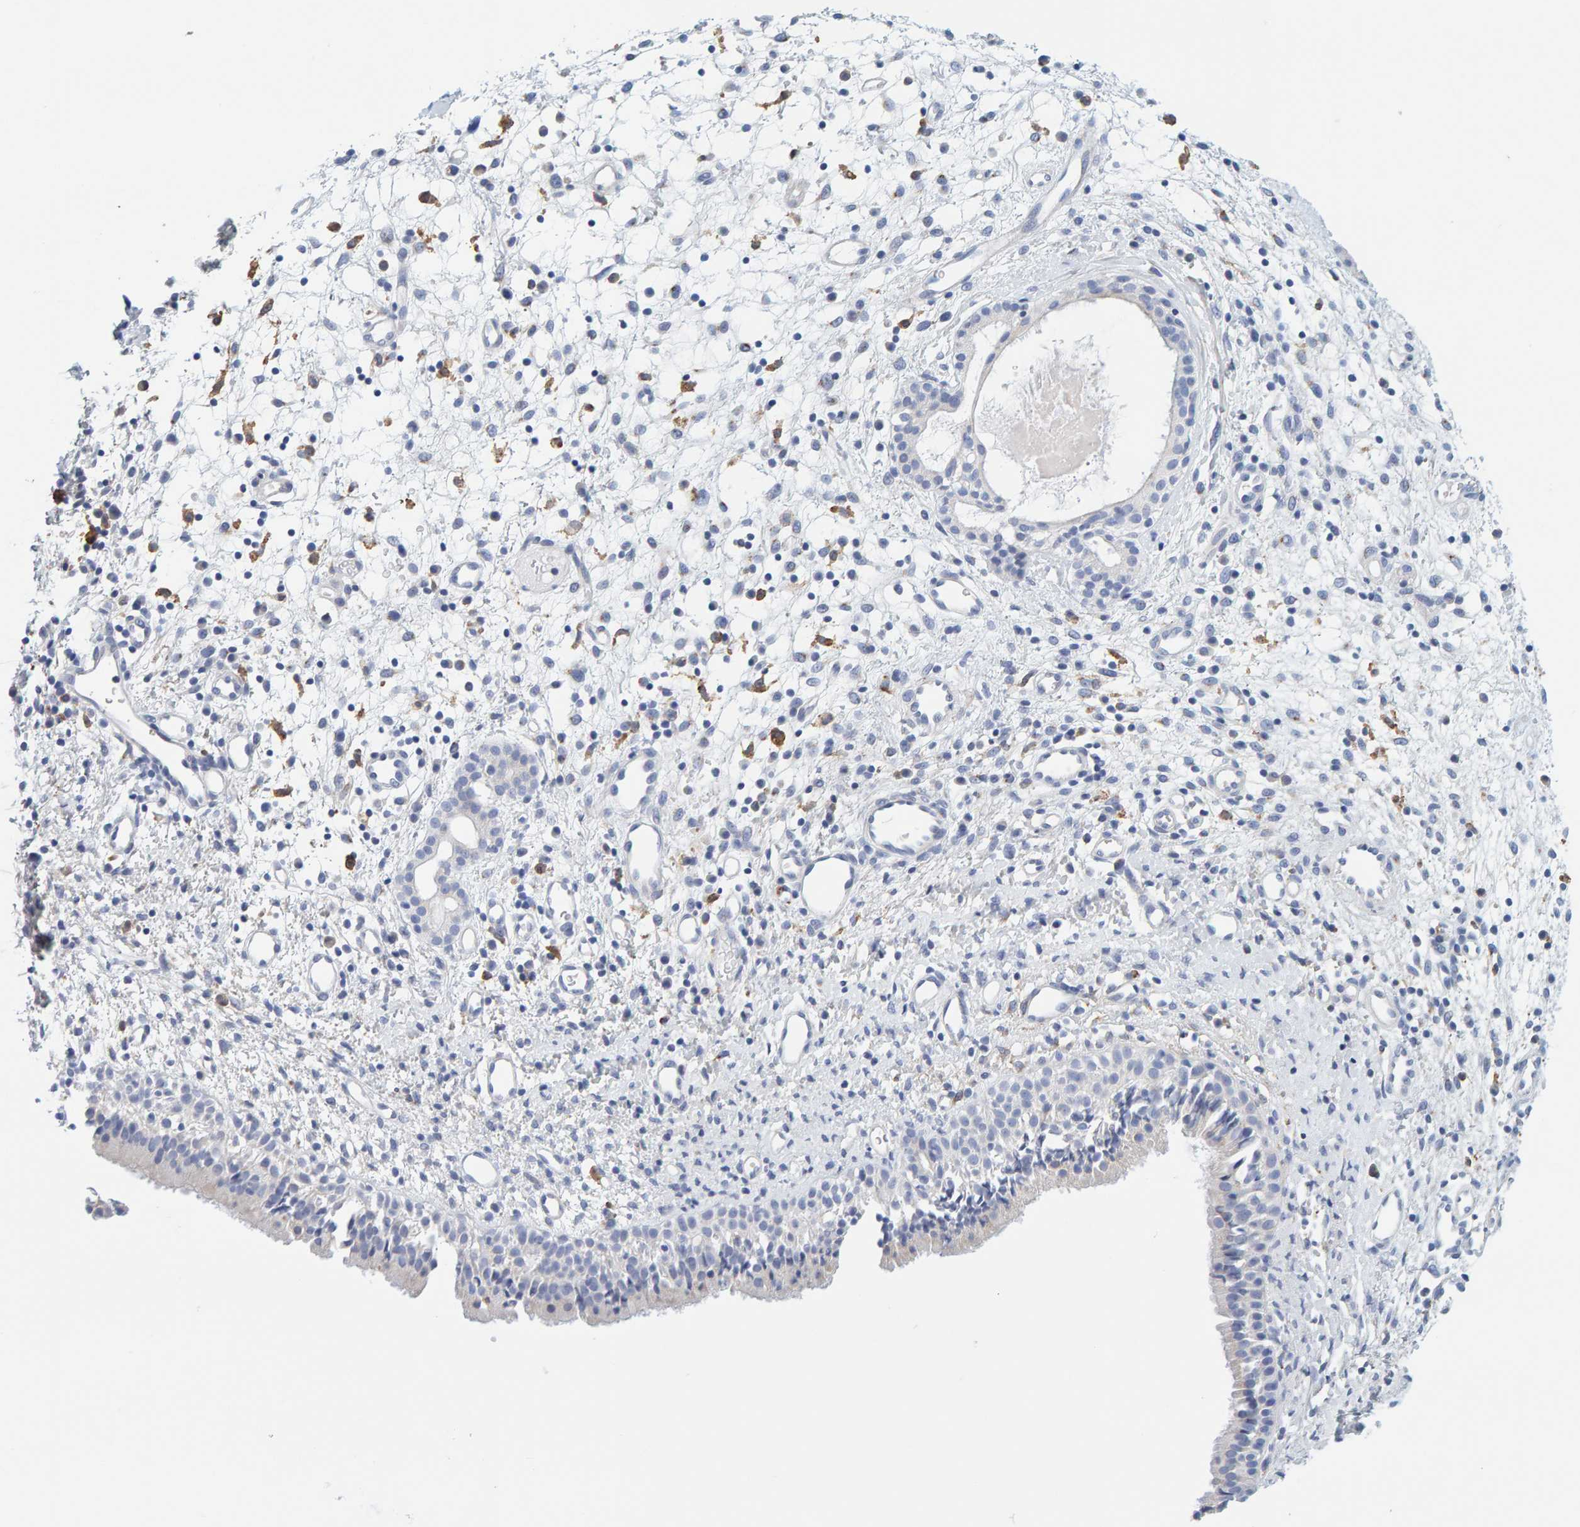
{"staining": {"intensity": "negative", "quantity": "none", "location": "none"}, "tissue": "nasopharynx", "cell_type": "Respiratory epithelial cells", "image_type": "normal", "snomed": [{"axis": "morphology", "description": "Normal tissue, NOS"}, {"axis": "topography", "description": "Nasopharynx"}], "caption": "DAB (3,3'-diaminobenzidine) immunohistochemical staining of unremarkable human nasopharynx demonstrates no significant expression in respiratory epithelial cells.", "gene": "MOG", "patient": {"sex": "male", "age": 22}}